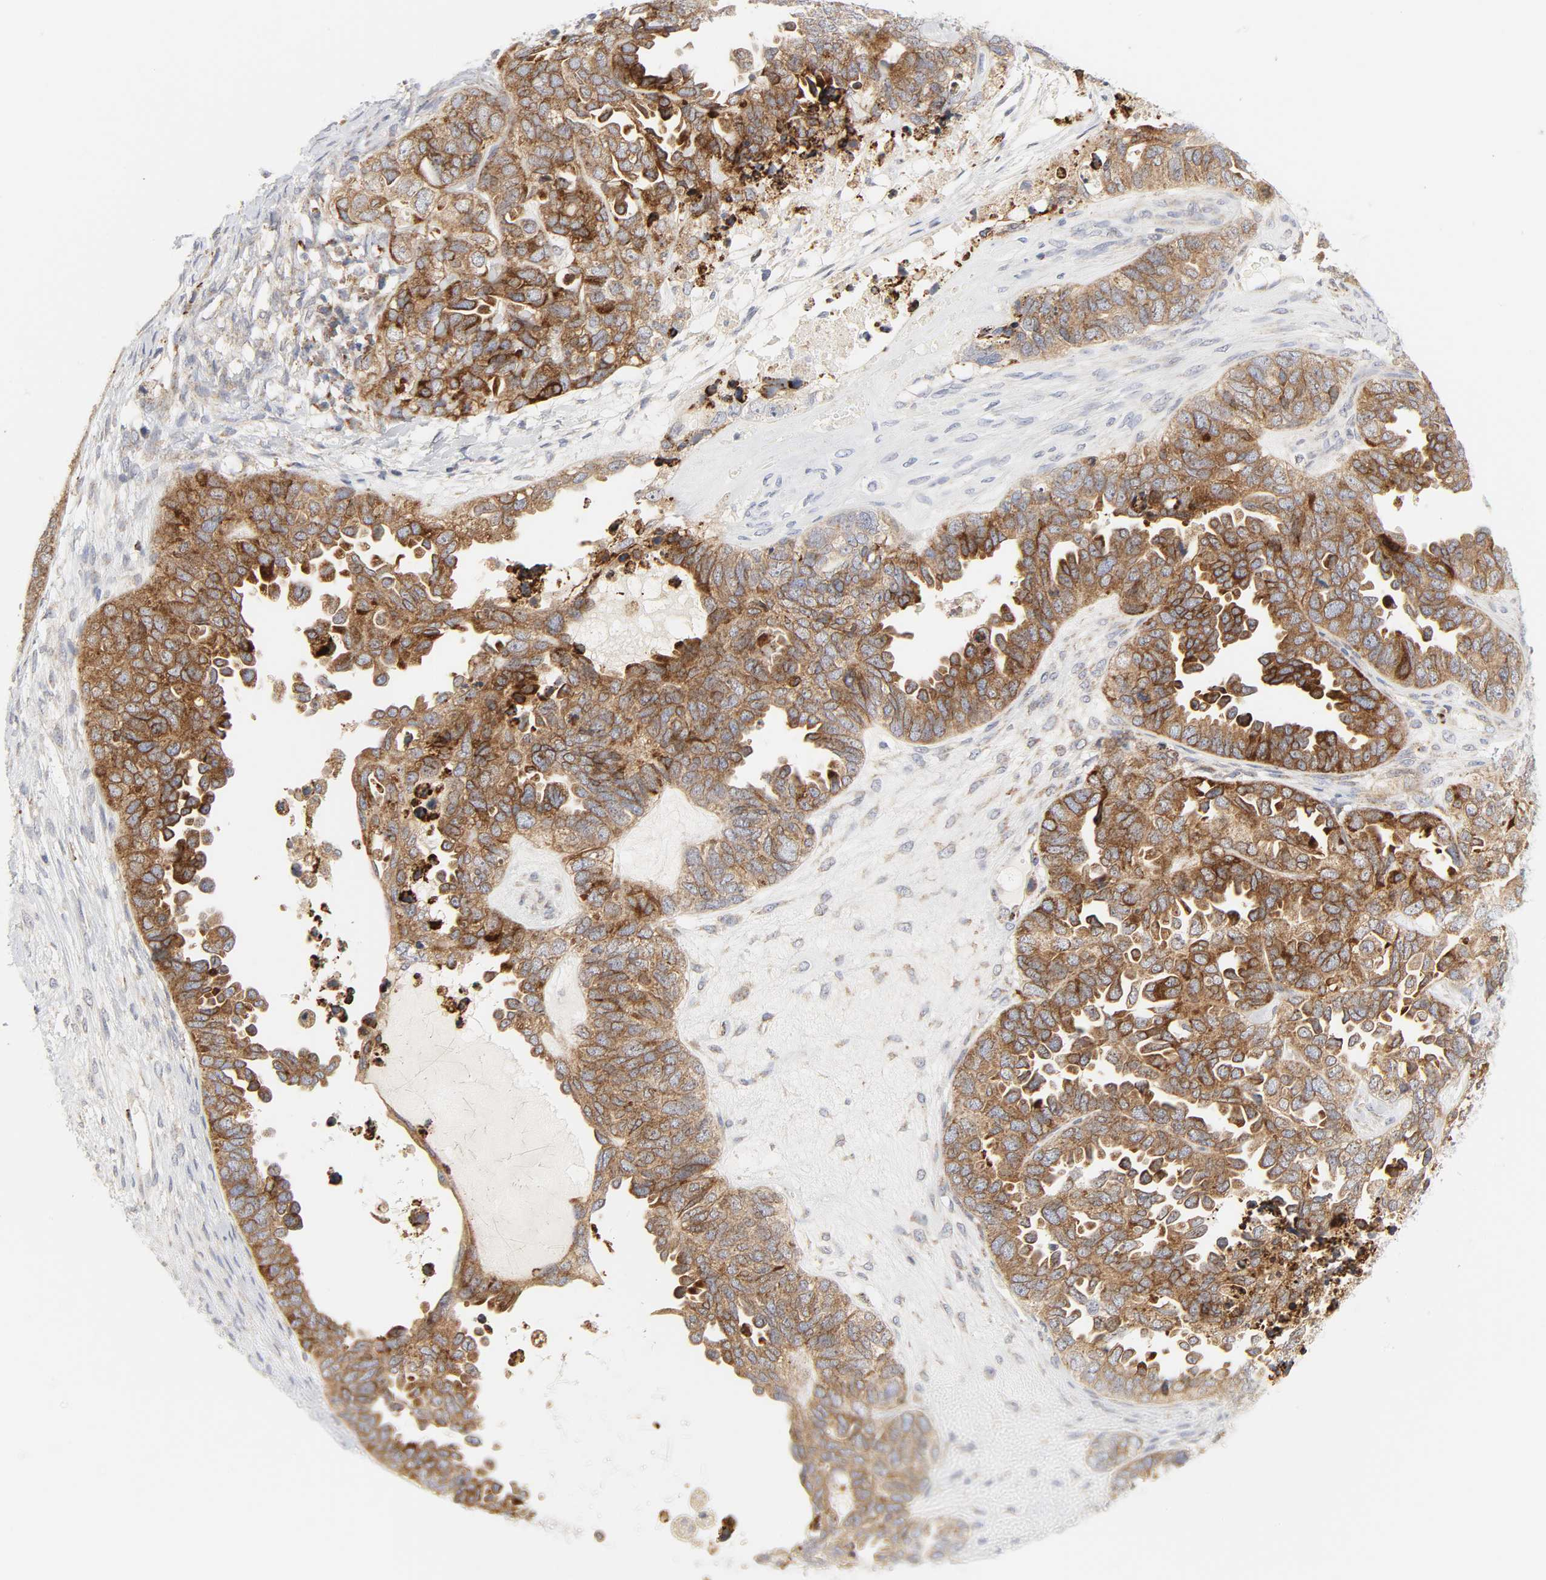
{"staining": {"intensity": "moderate", "quantity": ">75%", "location": "cytoplasmic/membranous"}, "tissue": "ovarian cancer", "cell_type": "Tumor cells", "image_type": "cancer", "snomed": [{"axis": "morphology", "description": "Cystadenocarcinoma, serous, NOS"}, {"axis": "topography", "description": "Ovary"}], "caption": "Immunohistochemistry (IHC) image of human ovarian serous cystadenocarcinoma stained for a protein (brown), which exhibits medium levels of moderate cytoplasmic/membranous positivity in about >75% of tumor cells.", "gene": "LRP6", "patient": {"sex": "female", "age": 82}}